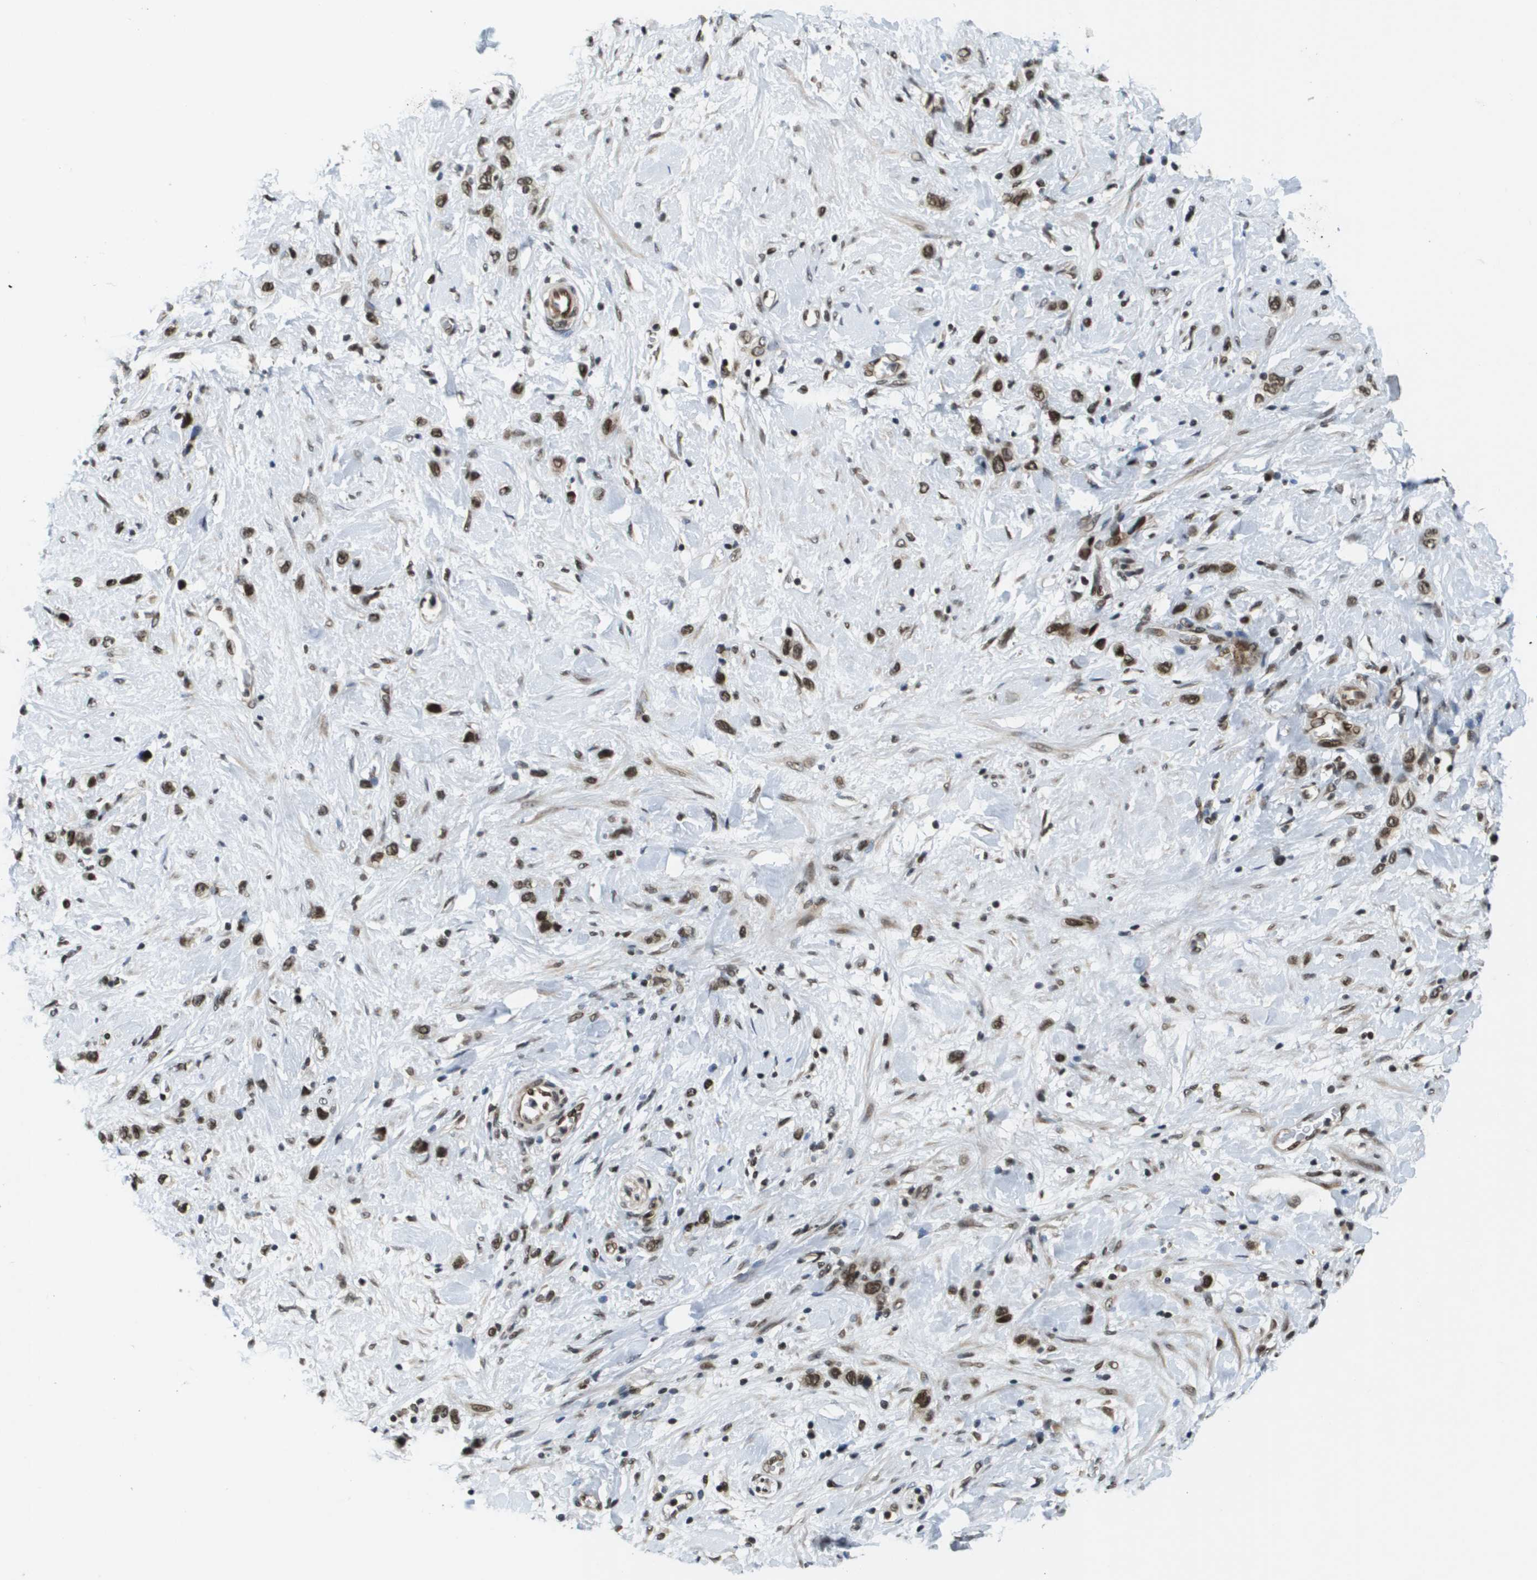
{"staining": {"intensity": "moderate", "quantity": ">75%", "location": "nuclear"}, "tissue": "stomach cancer", "cell_type": "Tumor cells", "image_type": "cancer", "snomed": [{"axis": "morphology", "description": "Adenocarcinoma, NOS"}, {"axis": "morphology", "description": "Adenocarcinoma, High grade"}, {"axis": "topography", "description": "Stomach, upper"}, {"axis": "topography", "description": "Stomach, lower"}], "caption": "Immunohistochemical staining of human stomach cancer (high-grade adenocarcinoma) demonstrates medium levels of moderate nuclear protein positivity in approximately >75% of tumor cells. Nuclei are stained in blue.", "gene": "RECQL4", "patient": {"sex": "female", "age": 65}}